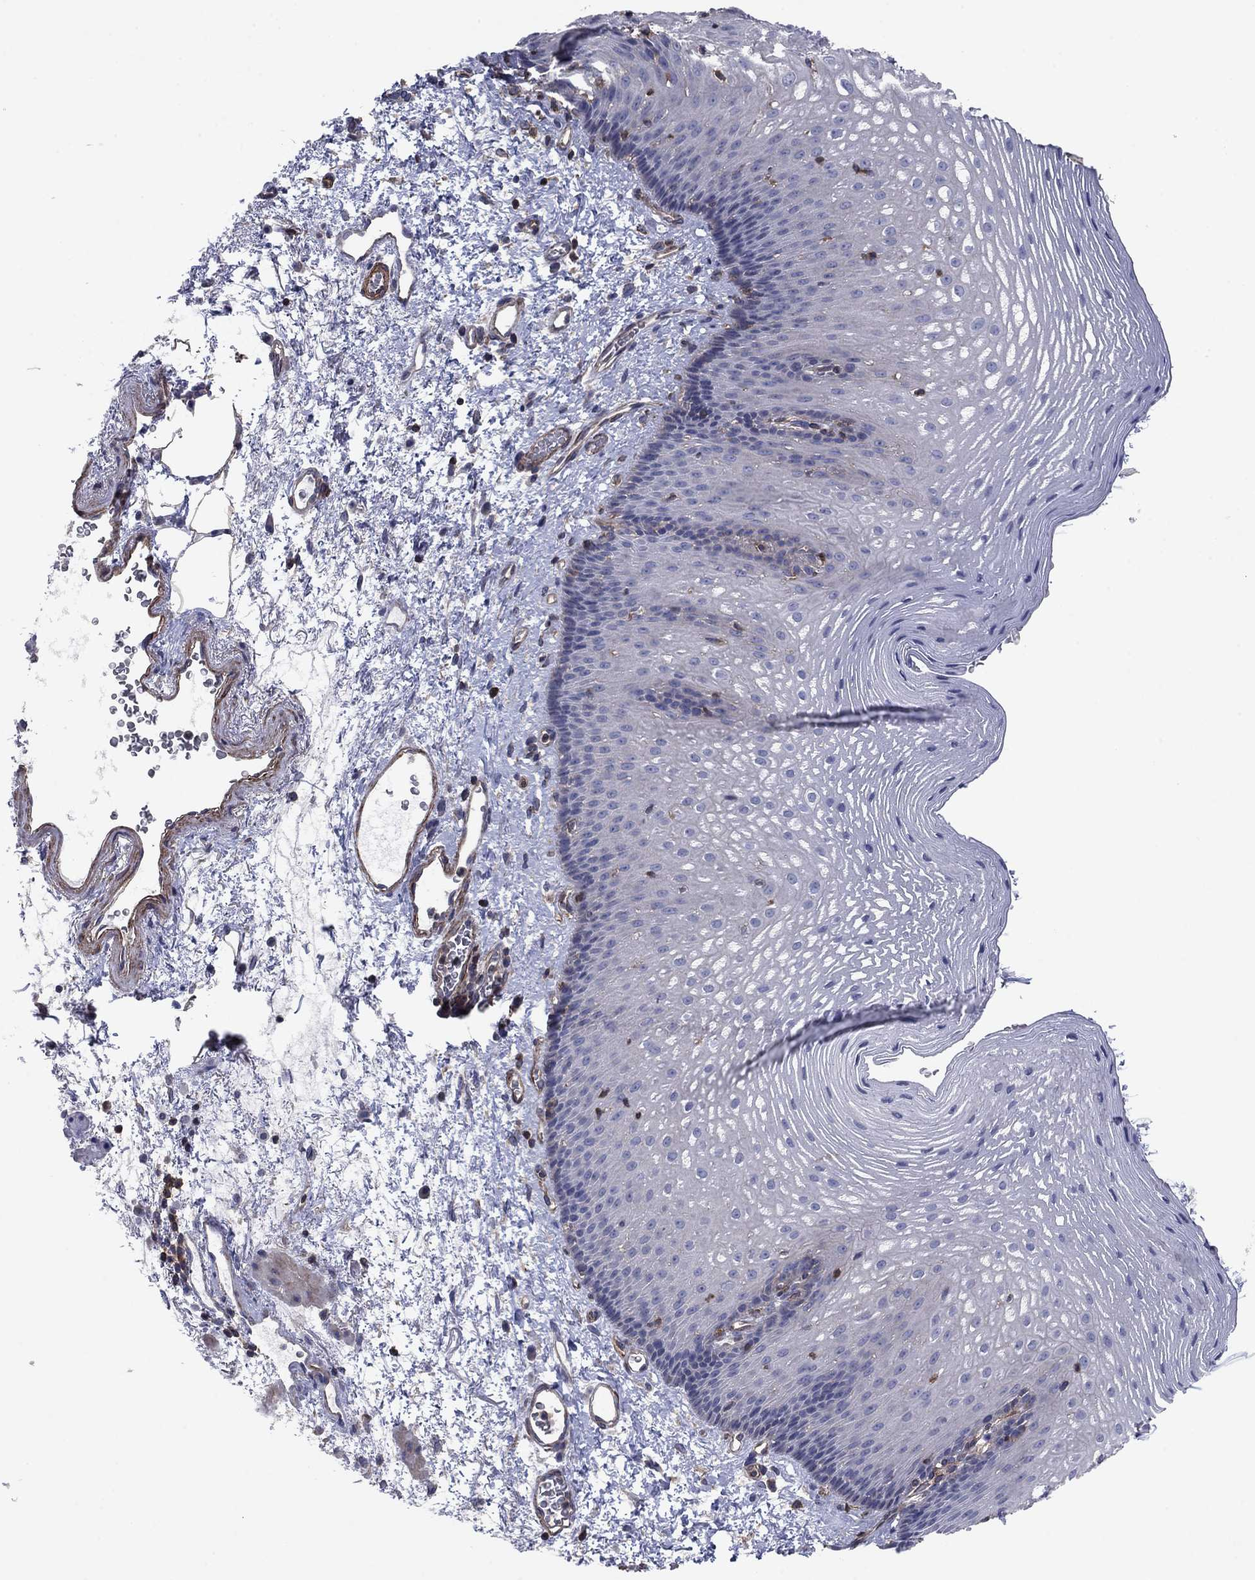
{"staining": {"intensity": "negative", "quantity": "none", "location": "none"}, "tissue": "esophagus", "cell_type": "Squamous epithelial cells", "image_type": "normal", "snomed": [{"axis": "morphology", "description": "Normal tissue, NOS"}, {"axis": "topography", "description": "Esophagus"}], "caption": "This is an IHC micrograph of unremarkable human esophagus. There is no positivity in squamous epithelial cells.", "gene": "PSD4", "patient": {"sex": "male", "age": 76}}